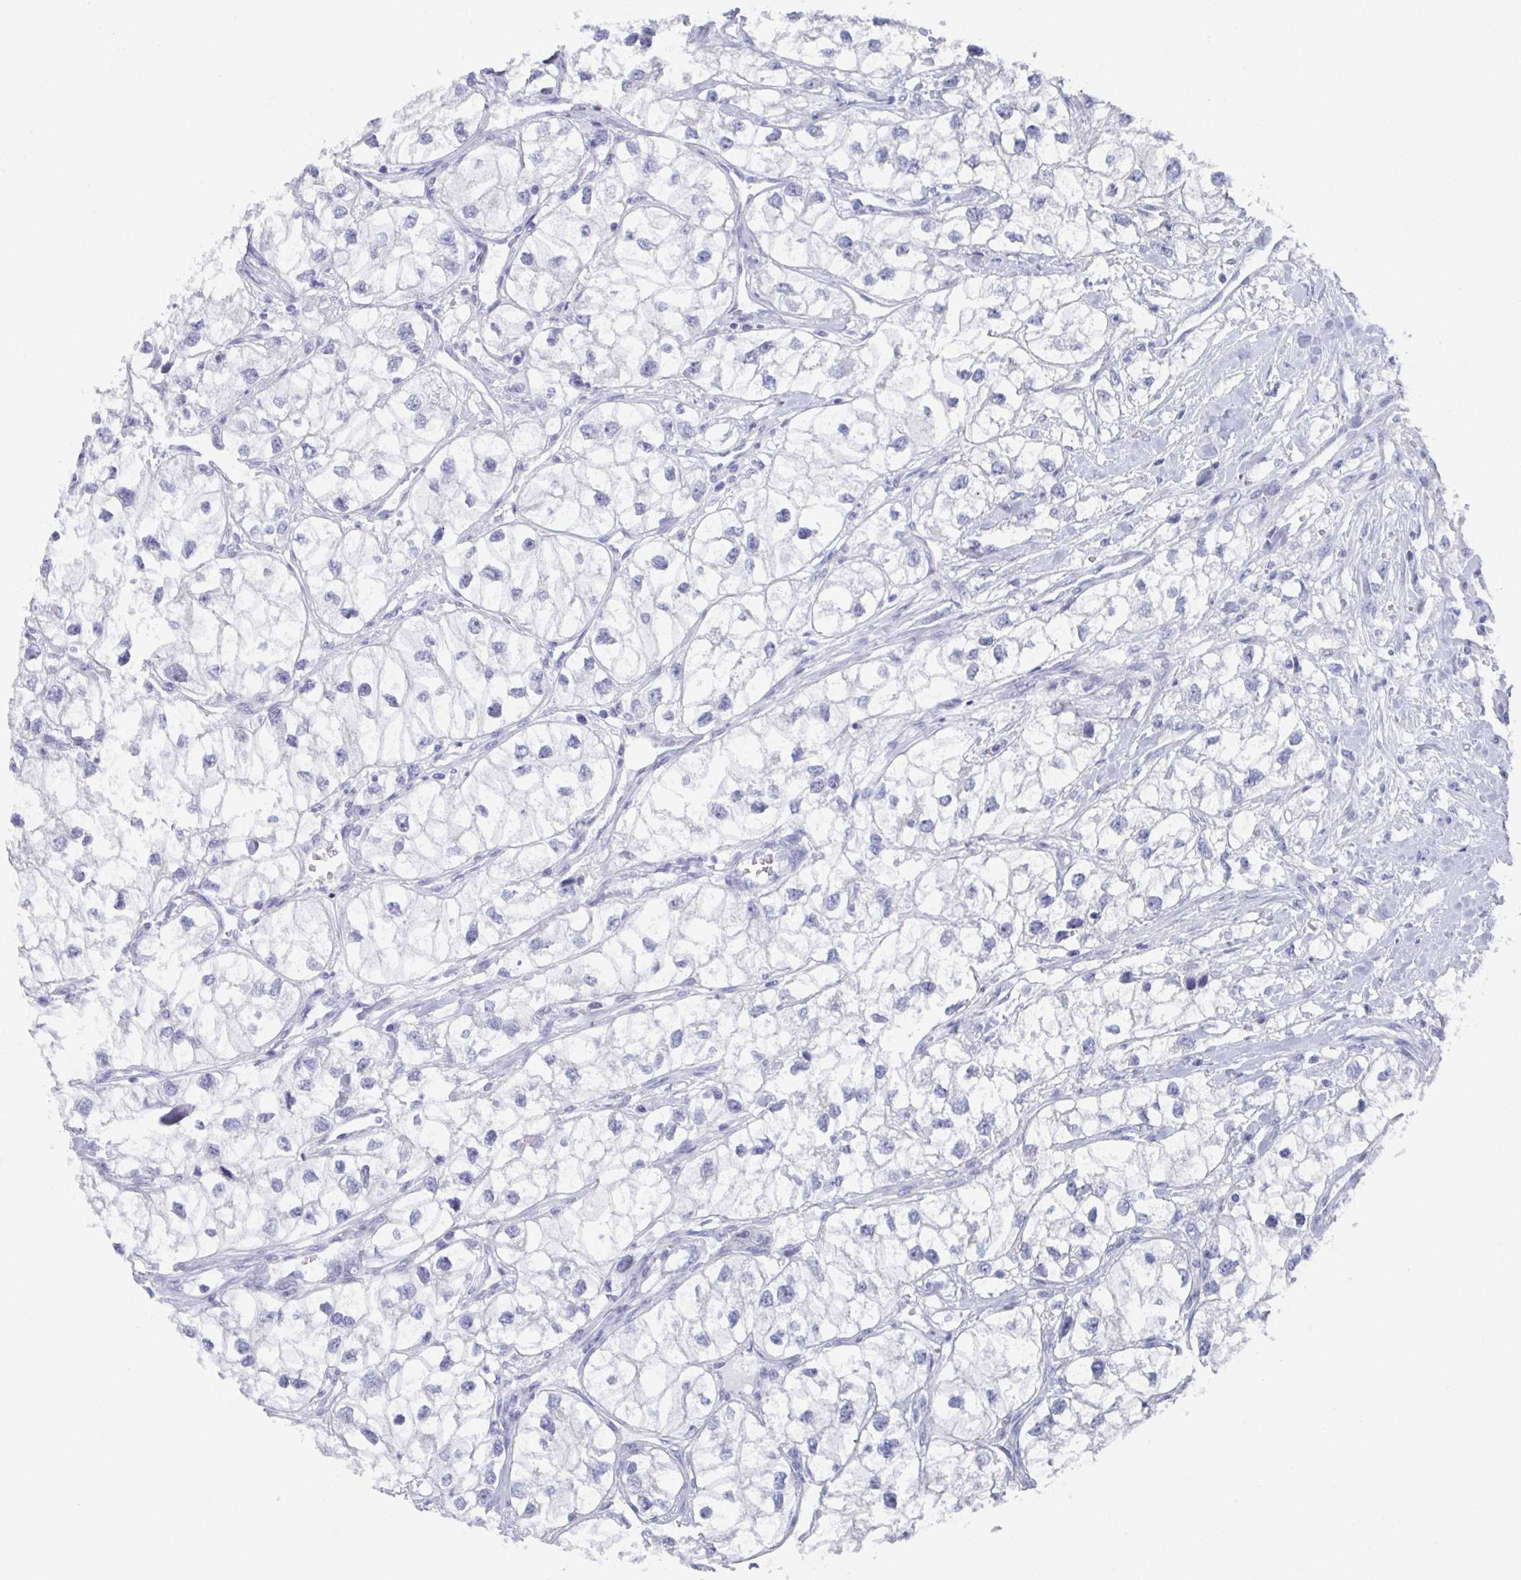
{"staining": {"intensity": "negative", "quantity": "none", "location": "none"}, "tissue": "renal cancer", "cell_type": "Tumor cells", "image_type": "cancer", "snomed": [{"axis": "morphology", "description": "Adenocarcinoma, NOS"}, {"axis": "topography", "description": "Kidney"}], "caption": "Immunohistochemistry (IHC) photomicrograph of renal cancer (adenocarcinoma) stained for a protein (brown), which displays no positivity in tumor cells.", "gene": "DYDC2", "patient": {"sex": "male", "age": 59}}